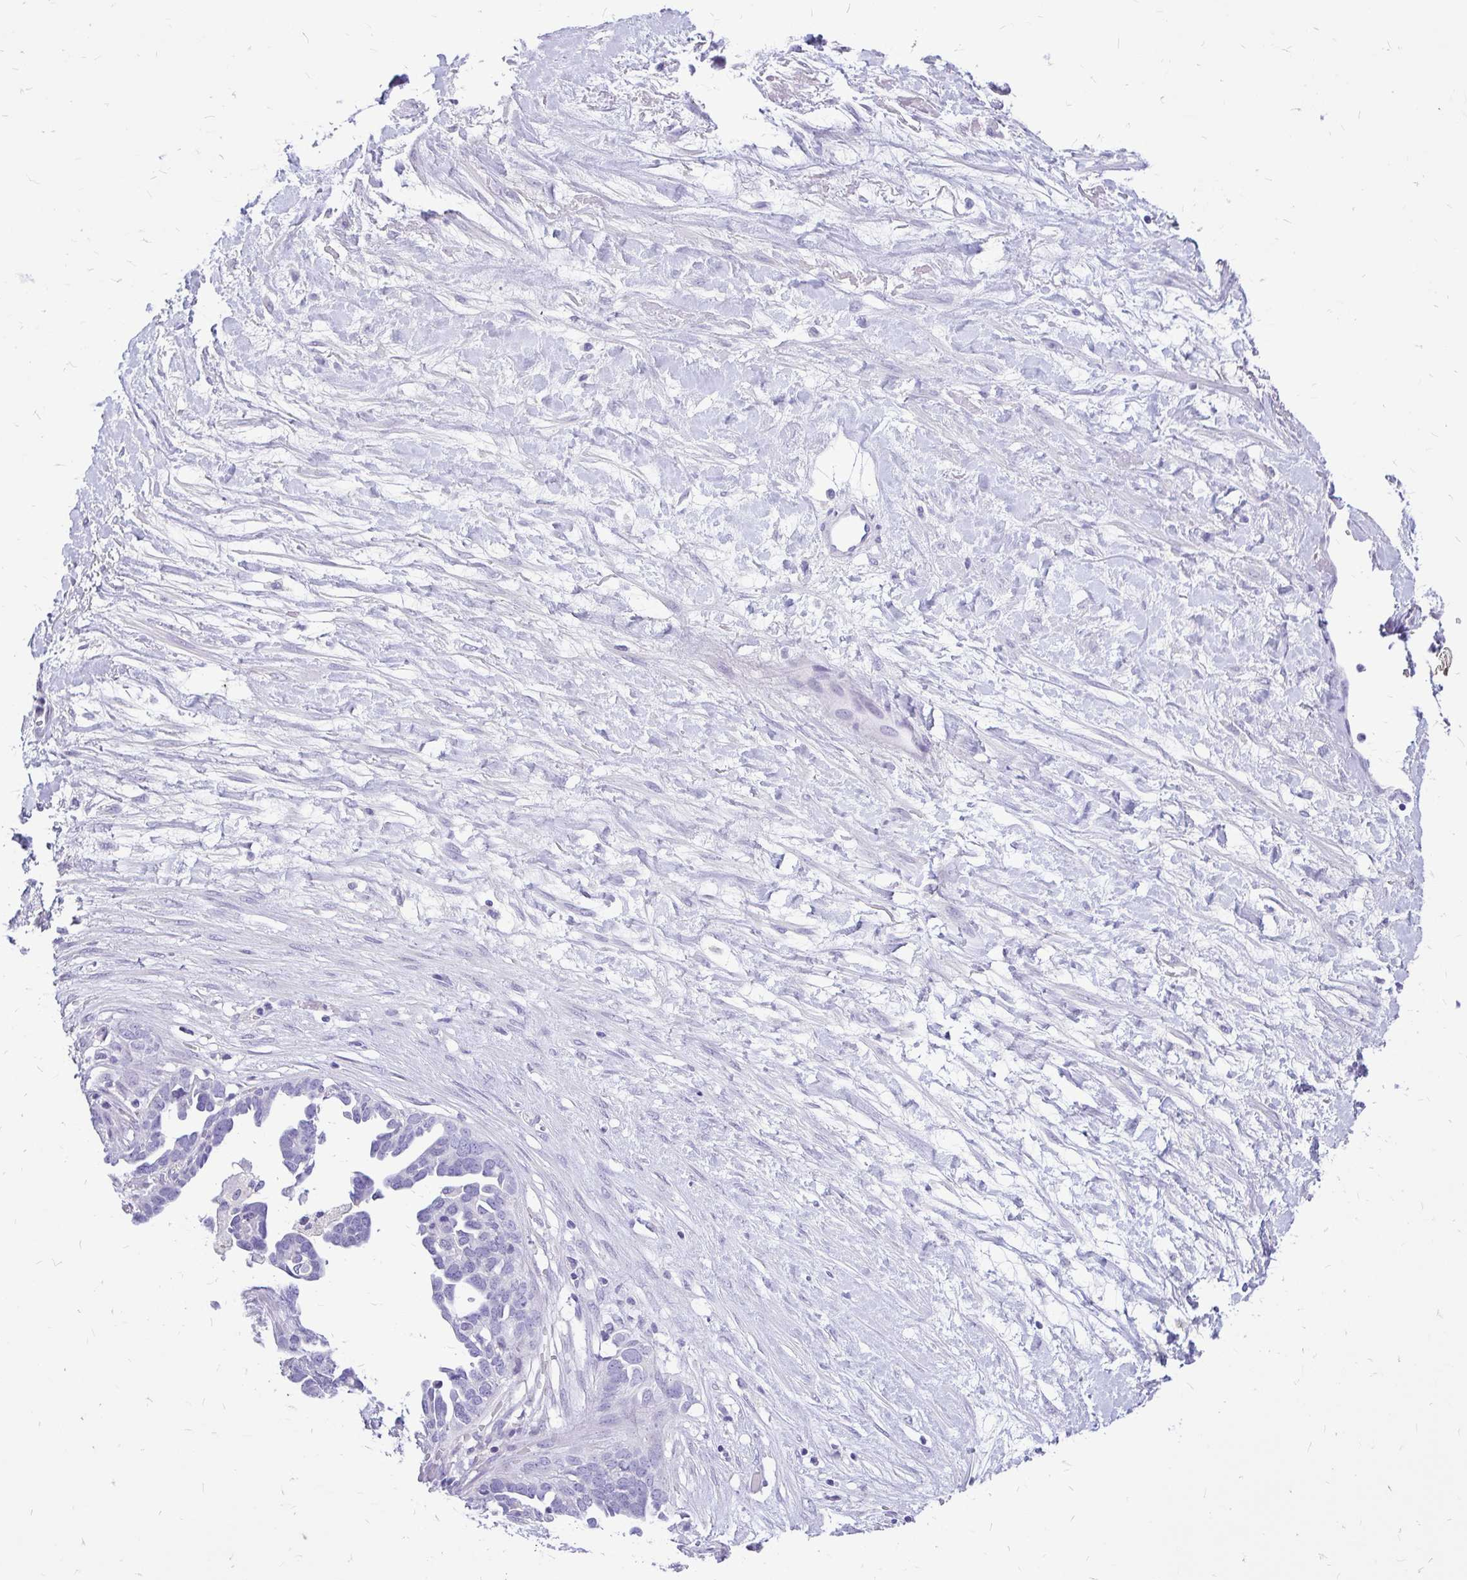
{"staining": {"intensity": "negative", "quantity": "none", "location": "none"}, "tissue": "ovarian cancer", "cell_type": "Tumor cells", "image_type": "cancer", "snomed": [{"axis": "morphology", "description": "Cystadenocarcinoma, serous, NOS"}, {"axis": "topography", "description": "Ovary"}], "caption": "Tumor cells show no significant staining in ovarian serous cystadenocarcinoma.", "gene": "MAP1LC3A", "patient": {"sex": "female", "age": 54}}